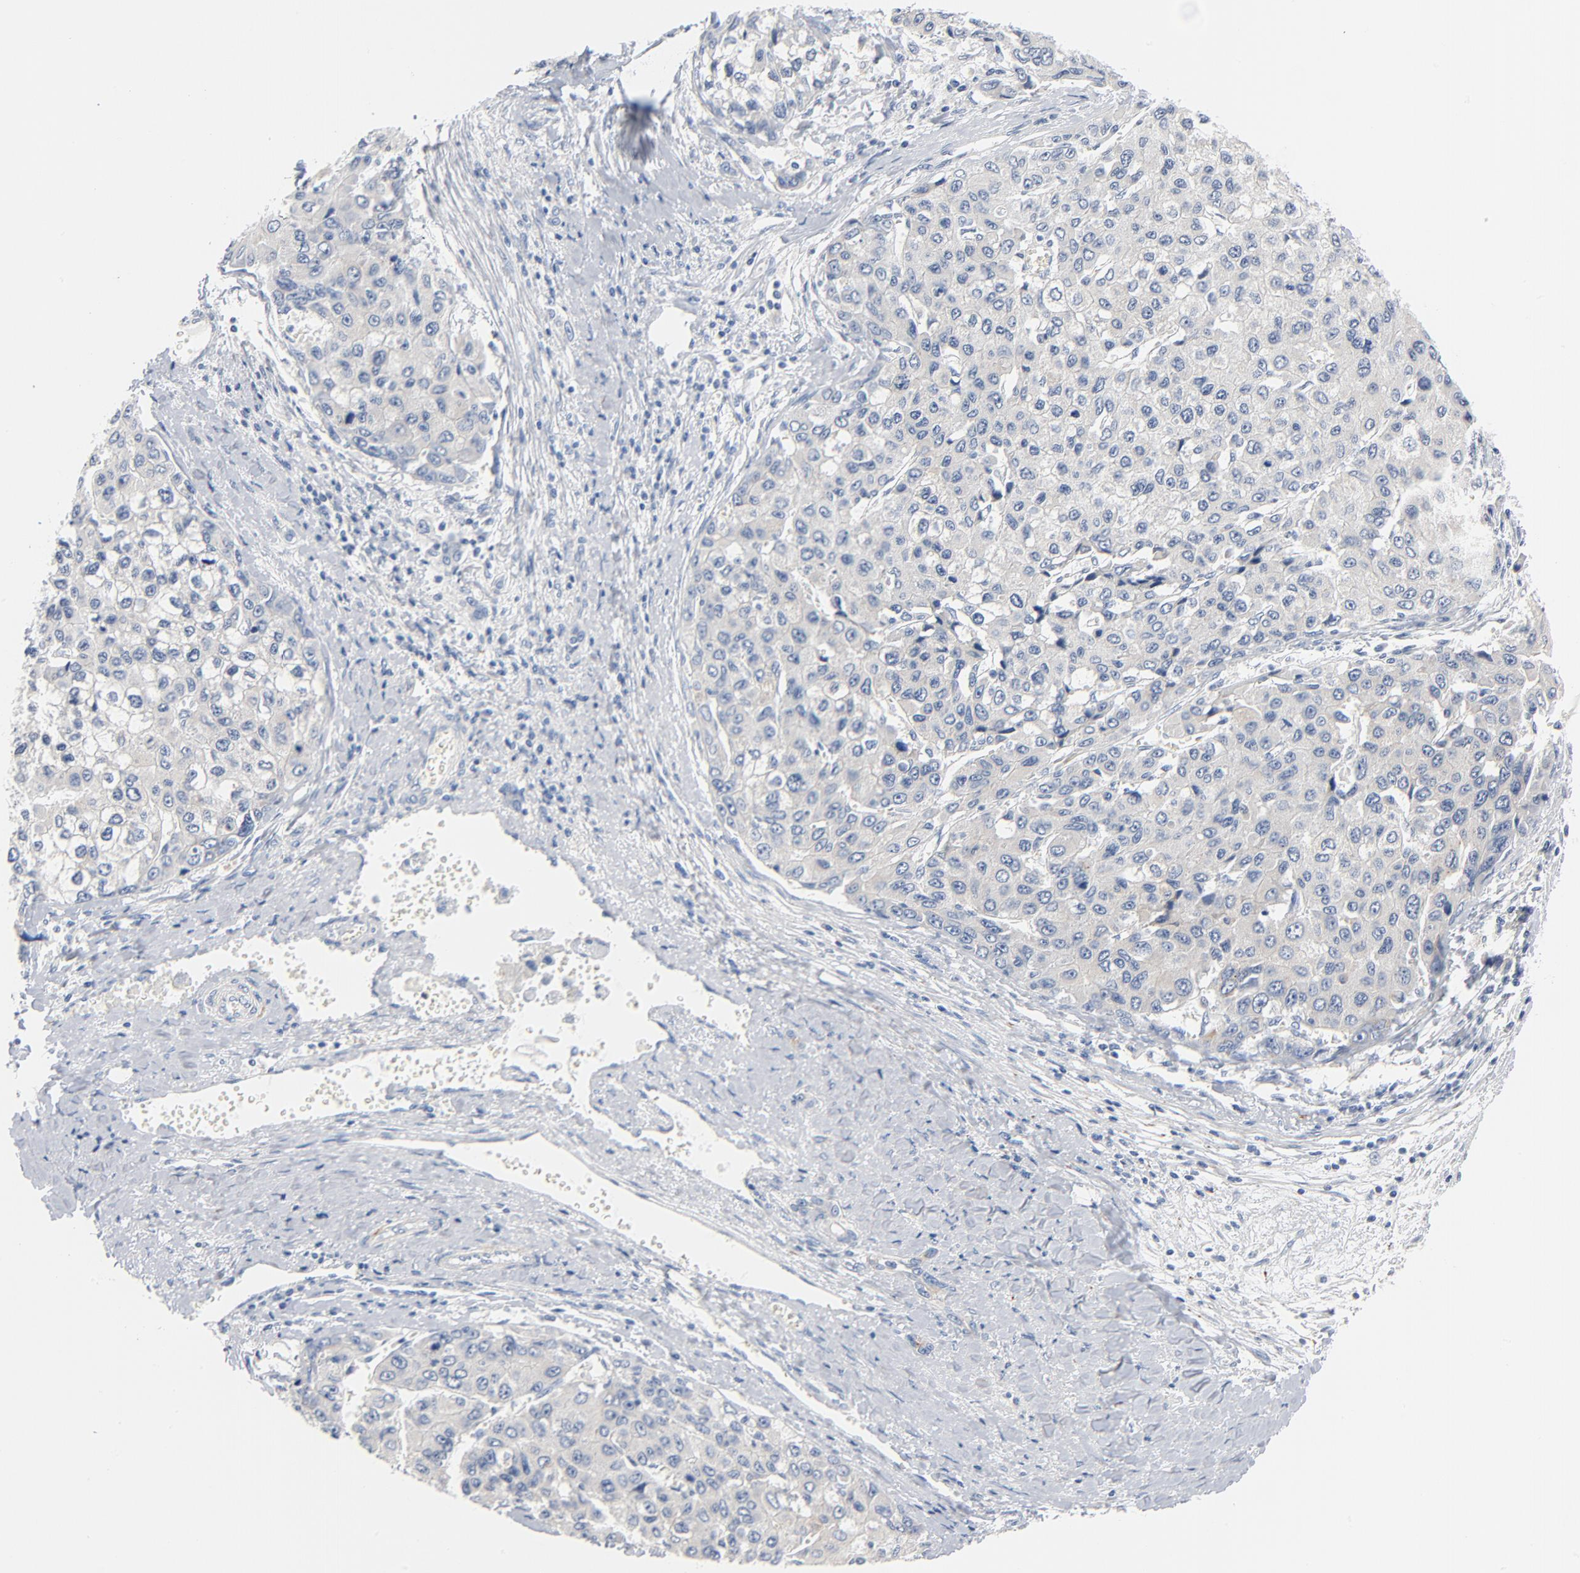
{"staining": {"intensity": "negative", "quantity": "none", "location": "none"}, "tissue": "liver cancer", "cell_type": "Tumor cells", "image_type": "cancer", "snomed": [{"axis": "morphology", "description": "Carcinoma, Hepatocellular, NOS"}, {"axis": "topography", "description": "Liver"}], "caption": "High magnification brightfield microscopy of liver cancer (hepatocellular carcinoma) stained with DAB (brown) and counterstained with hematoxylin (blue): tumor cells show no significant expression. Brightfield microscopy of IHC stained with DAB (brown) and hematoxylin (blue), captured at high magnification.", "gene": "IFT43", "patient": {"sex": "female", "age": 66}}